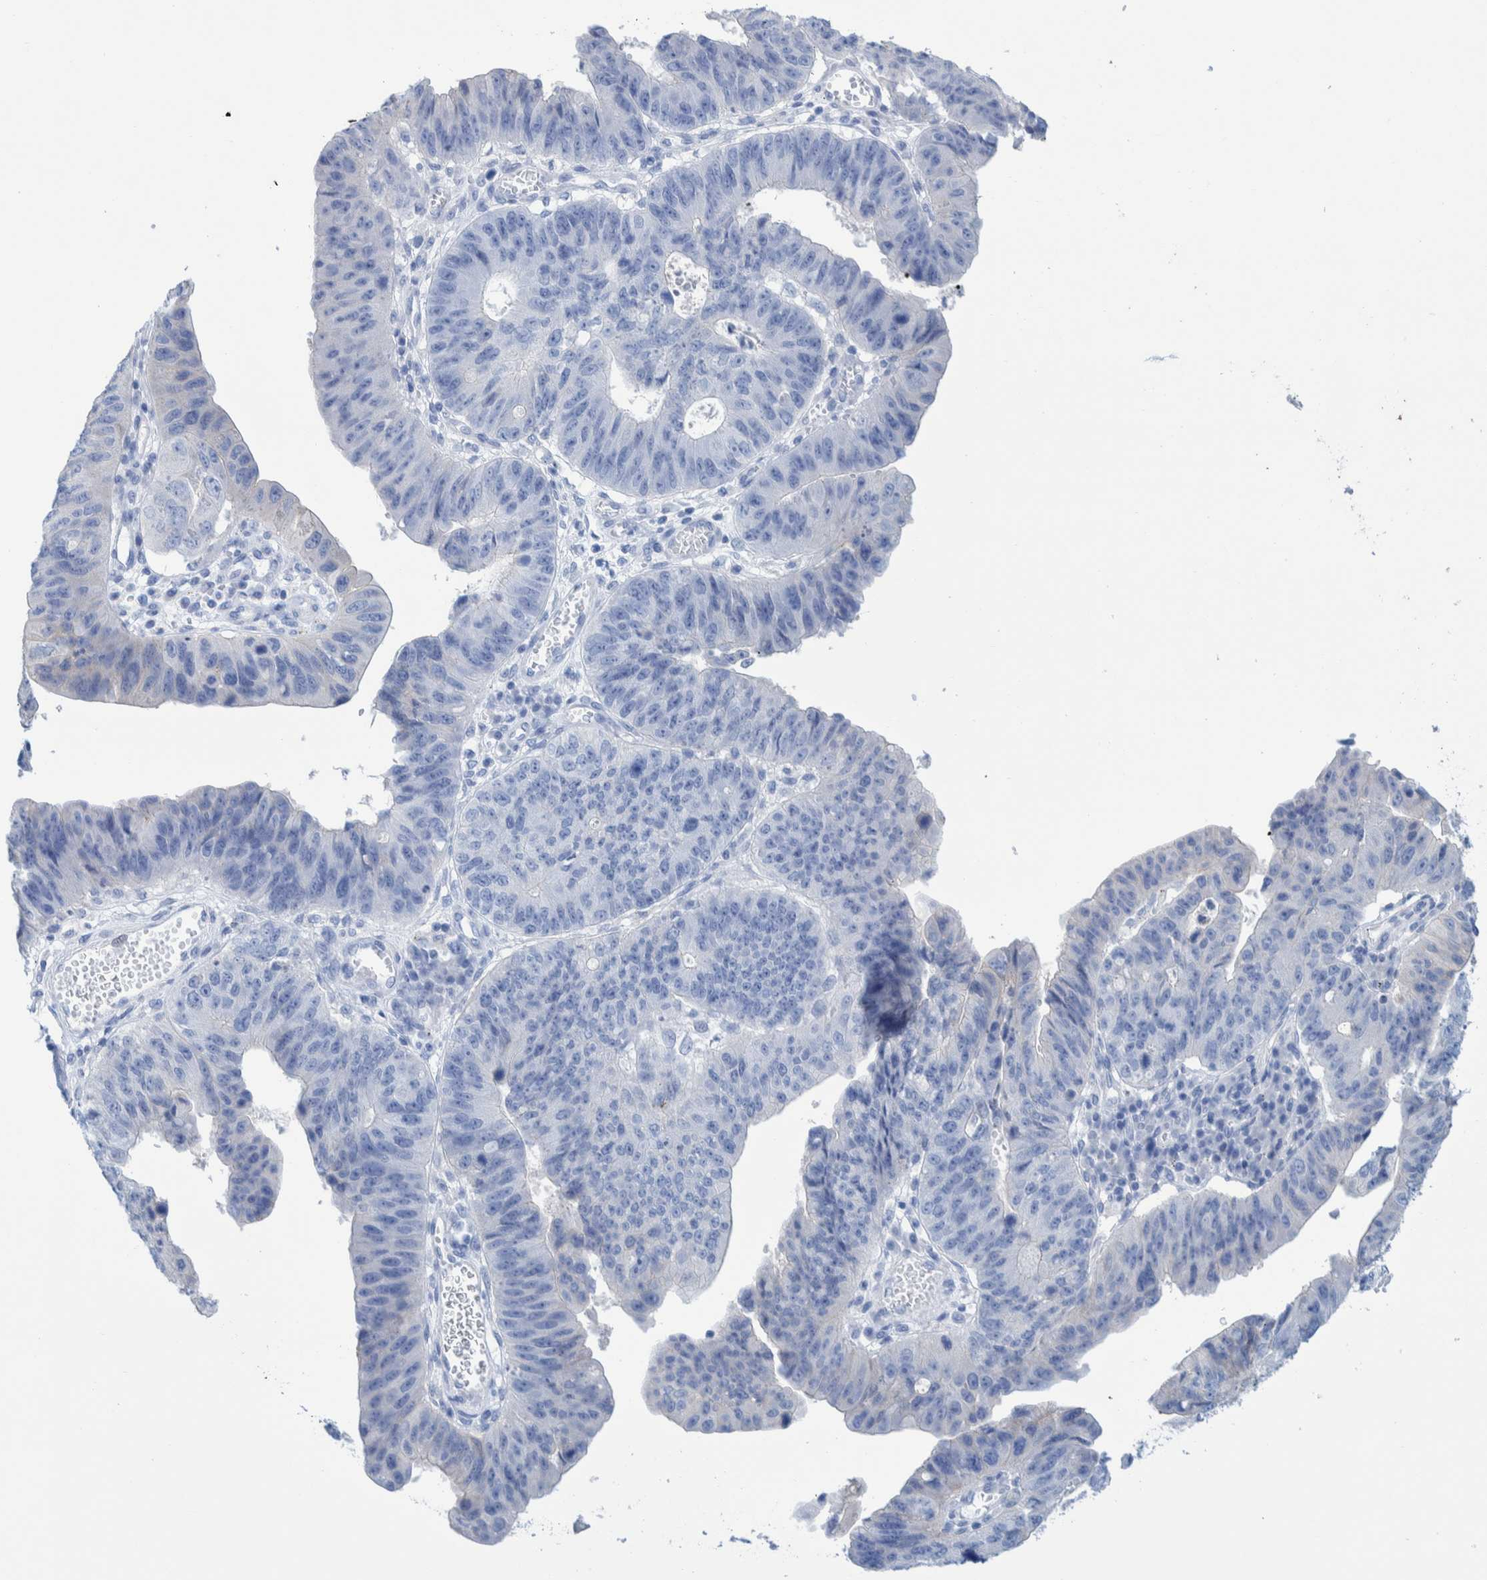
{"staining": {"intensity": "negative", "quantity": "none", "location": "none"}, "tissue": "stomach cancer", "cell_type": "Tumor cells", "image_type": "cancer", "snomed": [{"axis": "morphology", "description": "Adenocarcinoma, NOS"}, {"axis": "topography", "description": "Stomach"}], "caption": "Immunohistochemical staining of human stomach adenocarcinoma displays no significant positivity in tumor cells.", "gene": "PERP", "patient": {"sex": "male", "age": 59}}